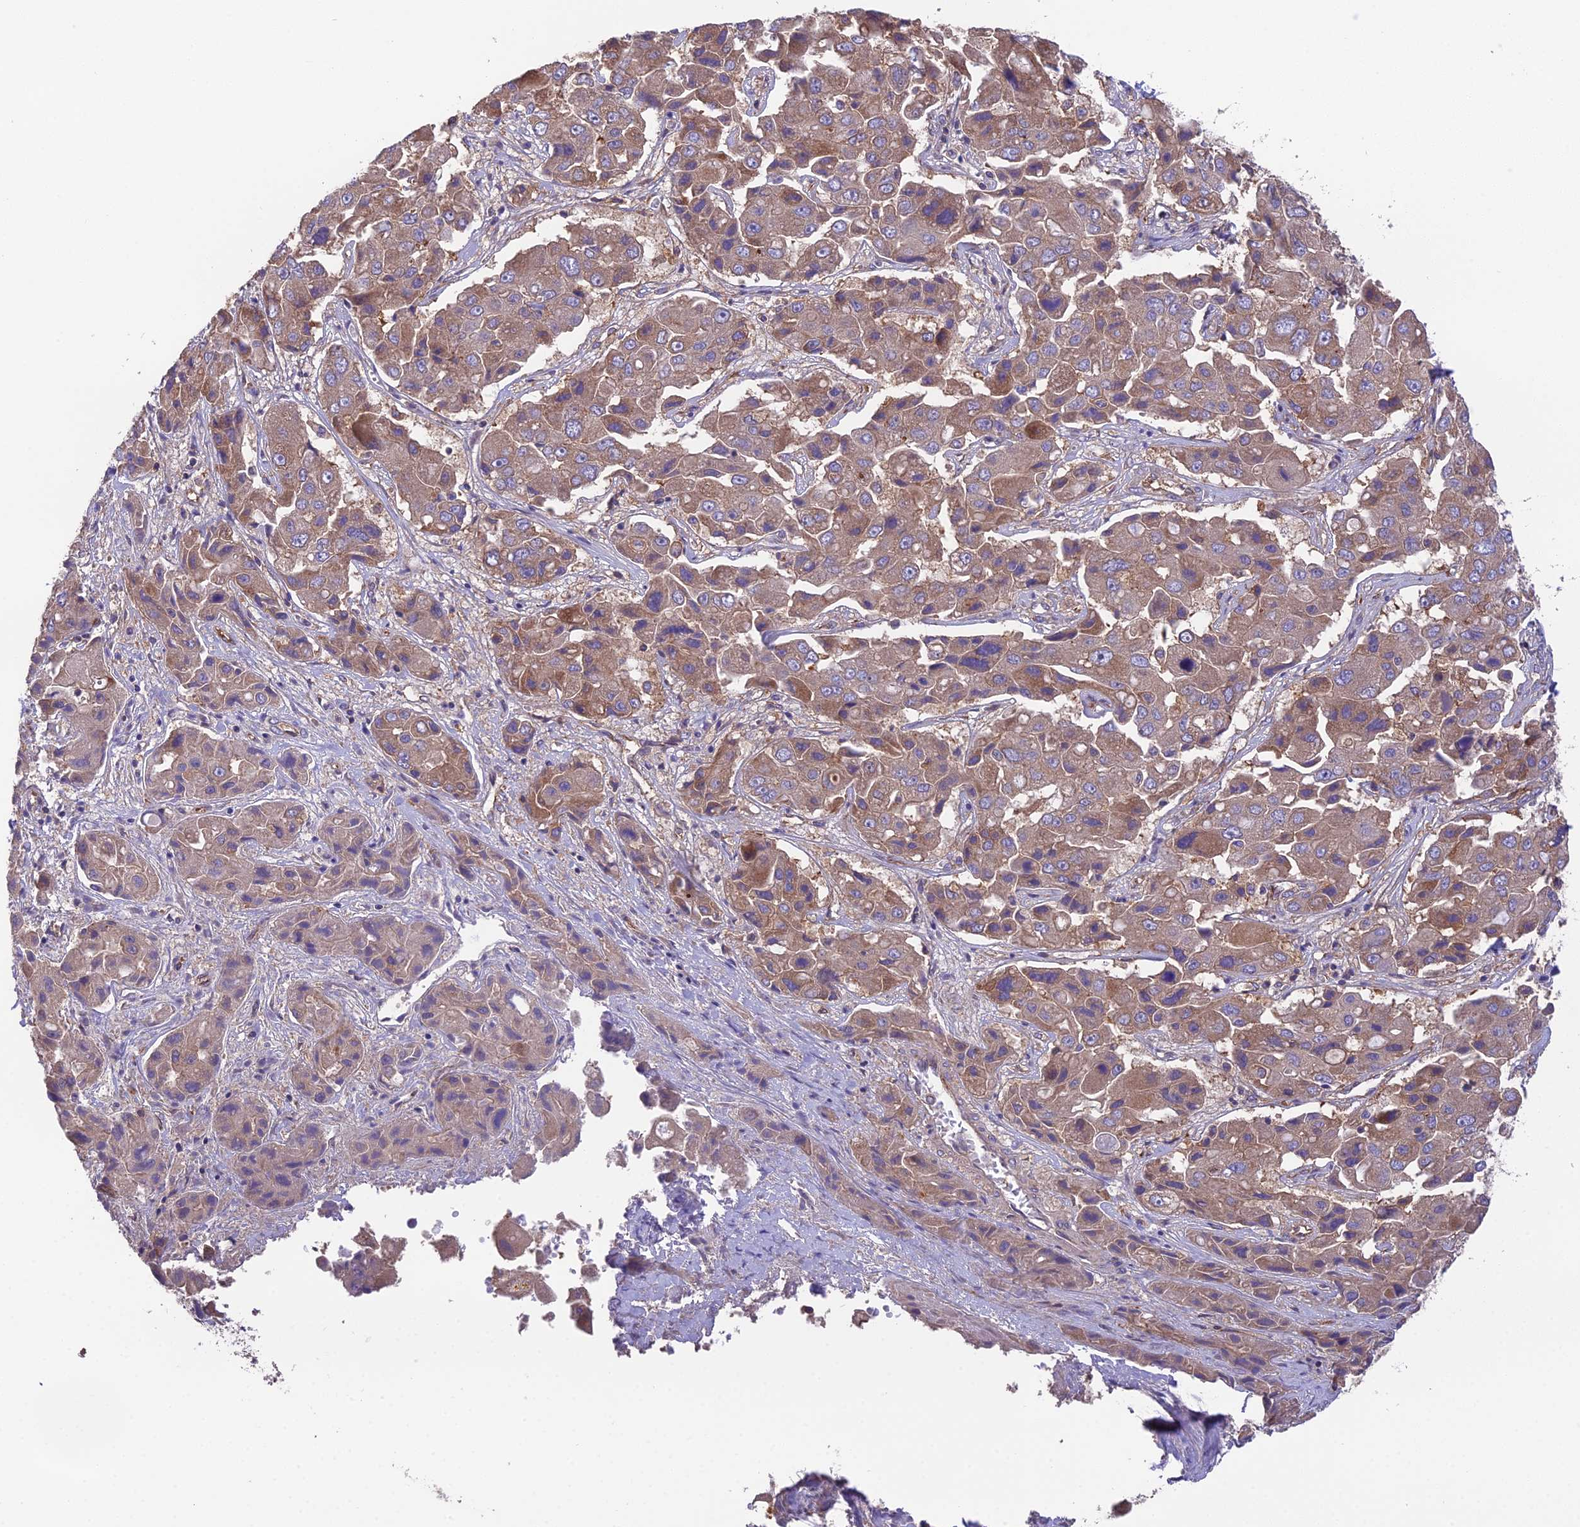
{"staining": {"intensity": "moderate", "quantity": ">75%", "location": "cytoplasmic/membranous"}, "tissue": "liver cancer", "cell_type": "Tumor cells", "image_type": "cancer", "snomed": [{"axis": "morphology", "description": "Cholangiocarcinoma"}, {"axis": "topography", "description": "Liver"}], "caption": "IHC image of liver cancer (cholangiocarcinoma) stained for a protein (brown), which exhibits medium levels of moderate cytoplasmic/membranous expression in approximately >75% of tumor cells.", "gene": "BLOC1S4", "patient": {"sex": "male", "age": 67}}